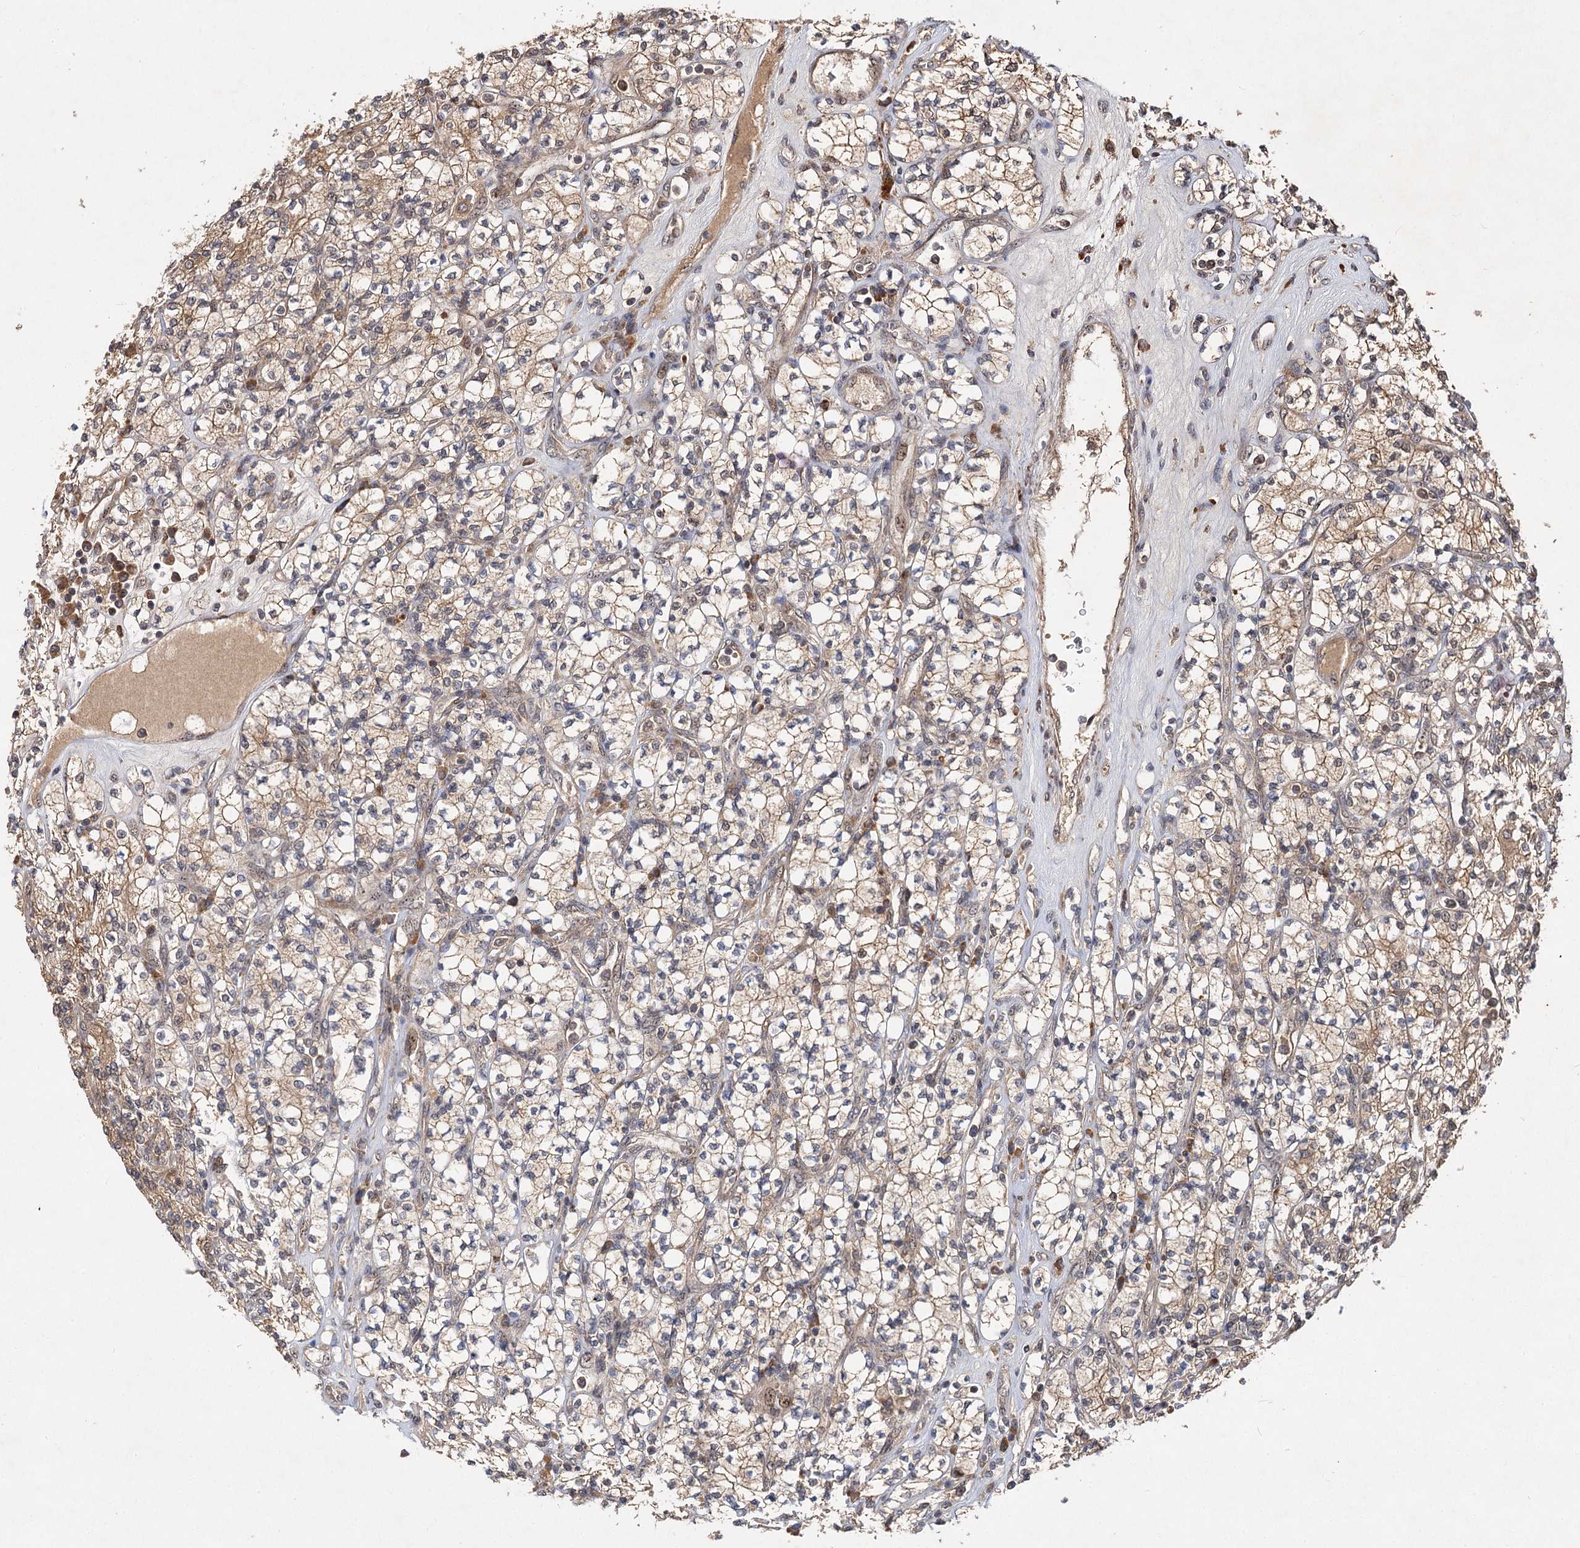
{"staining": {"intensity": "moderate", "quantity": "25%-75%", "location": "cytoplasmic/membranous"}, "tissue": "renal cancer", "cell_type": "Tumor cells", "image_type": "cancer", "snomed": [{"axis": "morphology", "description": "Adenocarcinoma, NOS"}, {"axis": "topography", "description": "Kidney"}], "caption": "An immunohistochemistry (IHC) micrograph of neoplastic tissue is shown. Protein staining in brown highlights moderate cytoplasmic/membranous positivity in renal adenocarcinoma within tumor cells. (DAB (3,3'-diaminobenzidine) IHC, brown staining for protein, blue staining for nuclei).", "gene": "FBXW8", "patient": {"sex": "male", "age": 77}}